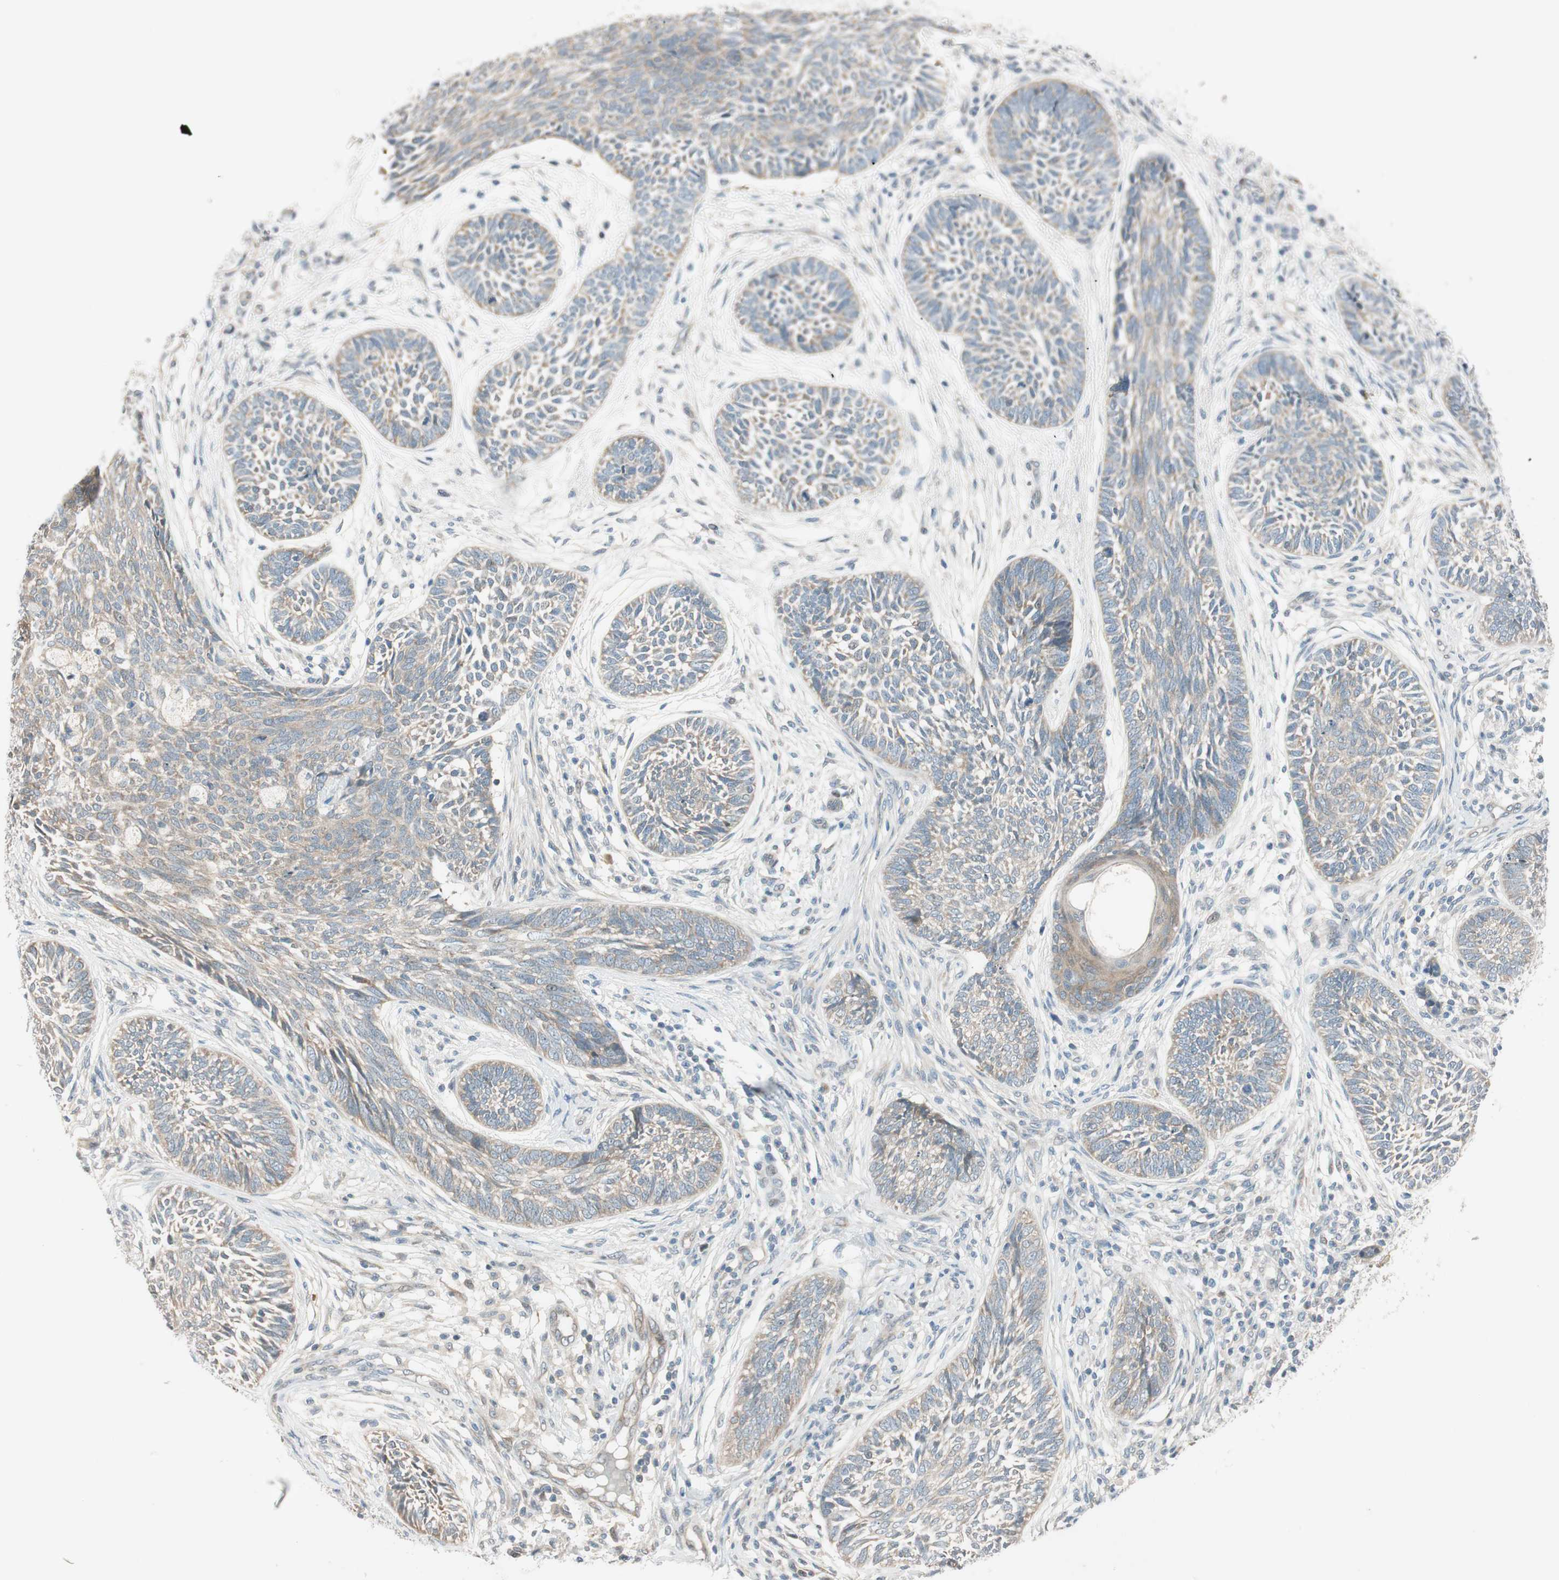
{"staining": {"intensity": "weak", "quantity": "25%-75%", "location": "cytoplasmic/membranous"}, "tissue": "skin cancer", "cell_type": "Tumor cells", "image_type": "cancer", "snomed": [{"axis": "morphology", "description": "Papilloma, NOS"}, {"axis": "morphology", "description": "Basal cell carcinoma"}, {"axis": "topography", "description": "Skin"}], "caption": "A brown stain highlights weak cytoplasmic/membranous staining of a protein in skin basal cell carcinoma tumor cells.", "gene": "CGRRF1", "patient": {"sex": "male", "age": 87}}